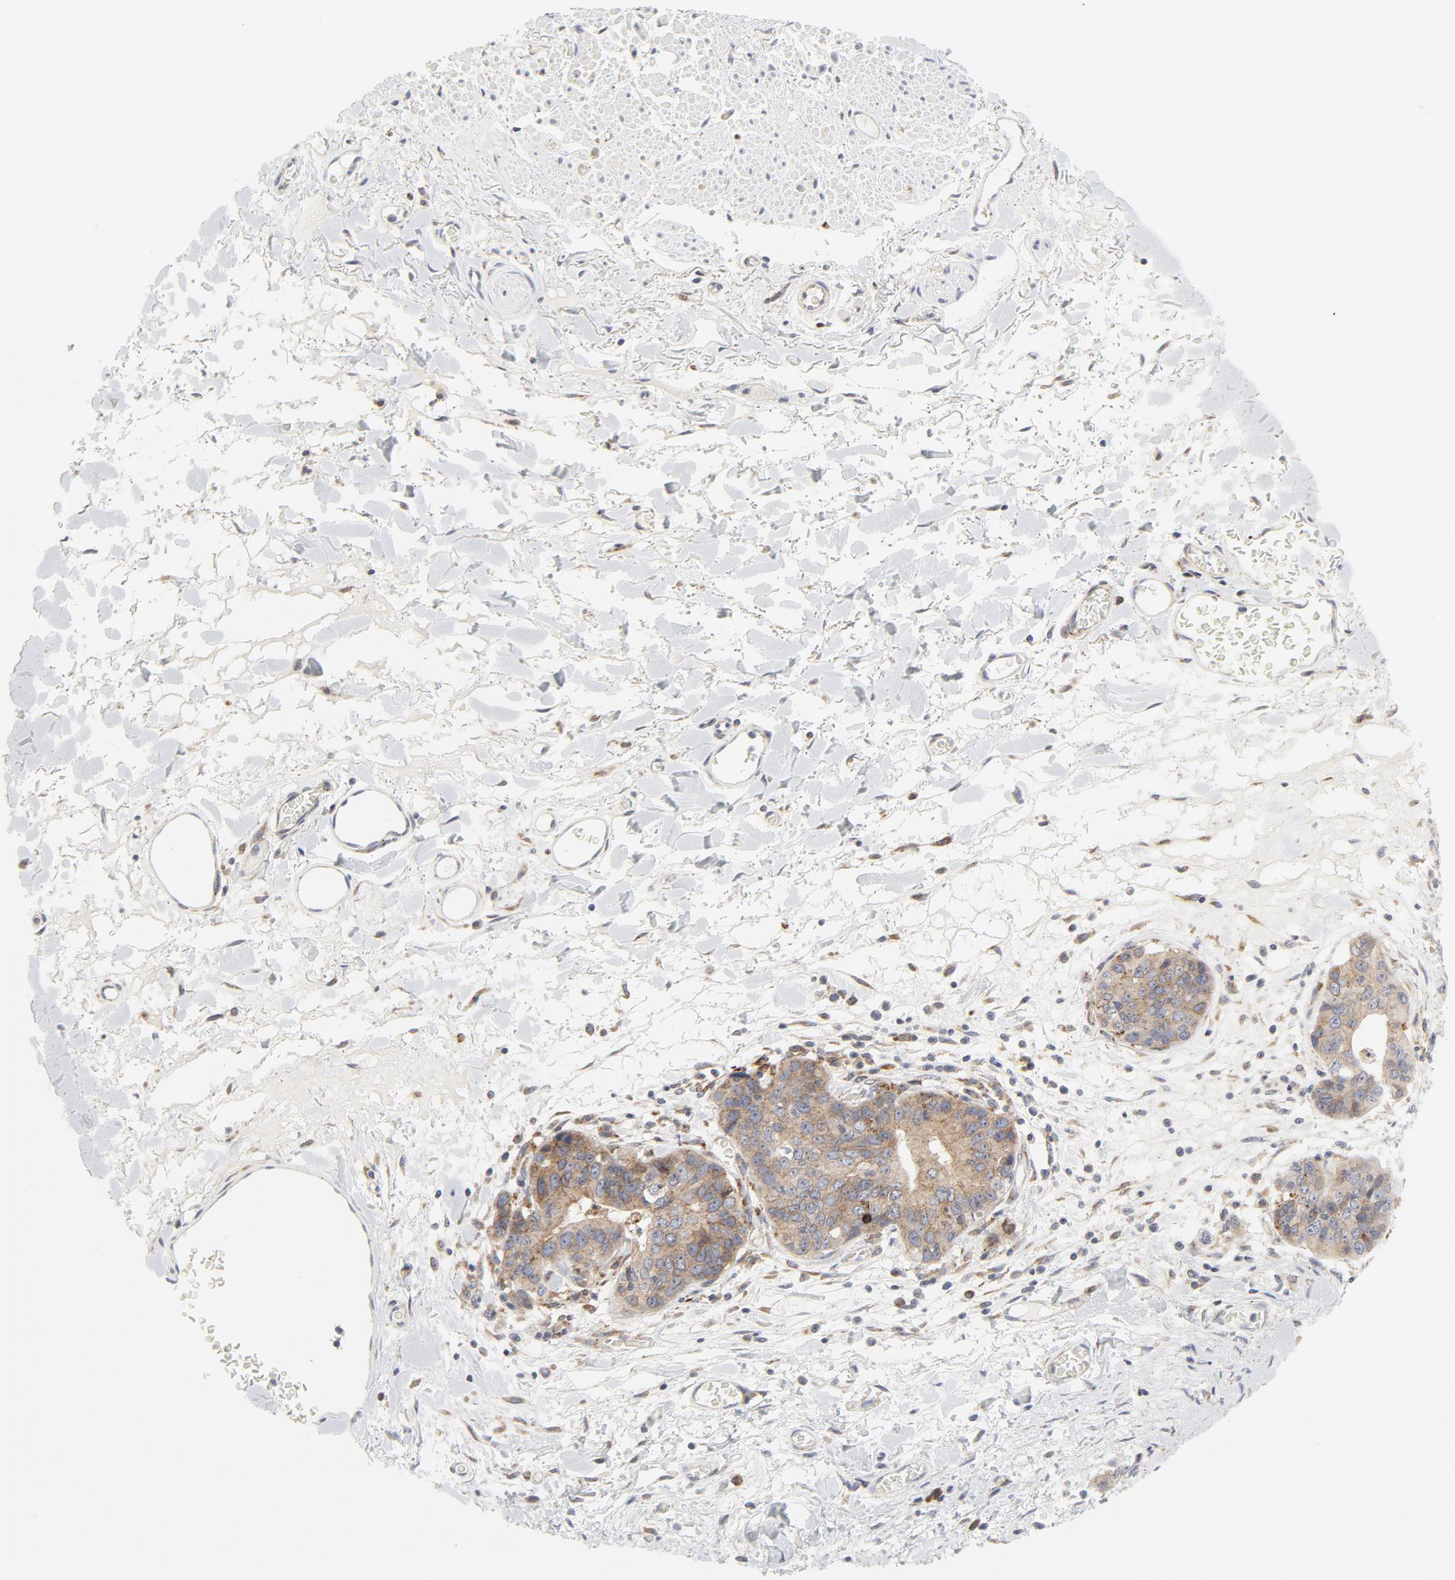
{"staining": {"intensity": "moderate", "quantity": ">75%", "location": "cytoplasmic/membranous"}, "tissue": "stomach cancer", "cell_type": "Tumor cells", "image_type": "cancer", "snomed": [{"axis": "morphology", "description": "Adenocarcinoma, NOS"}, {"axis": "topography", "description": "Esophagus"}, {"axis": "topography", "description": "Stomach"}], "caption": "Human stomach adenocarcinoma stained with a protein marker demonstrates moderate staining in tumor cells.", "gene": "LRP6", "patient": {"sex": "male", "age": 74}}